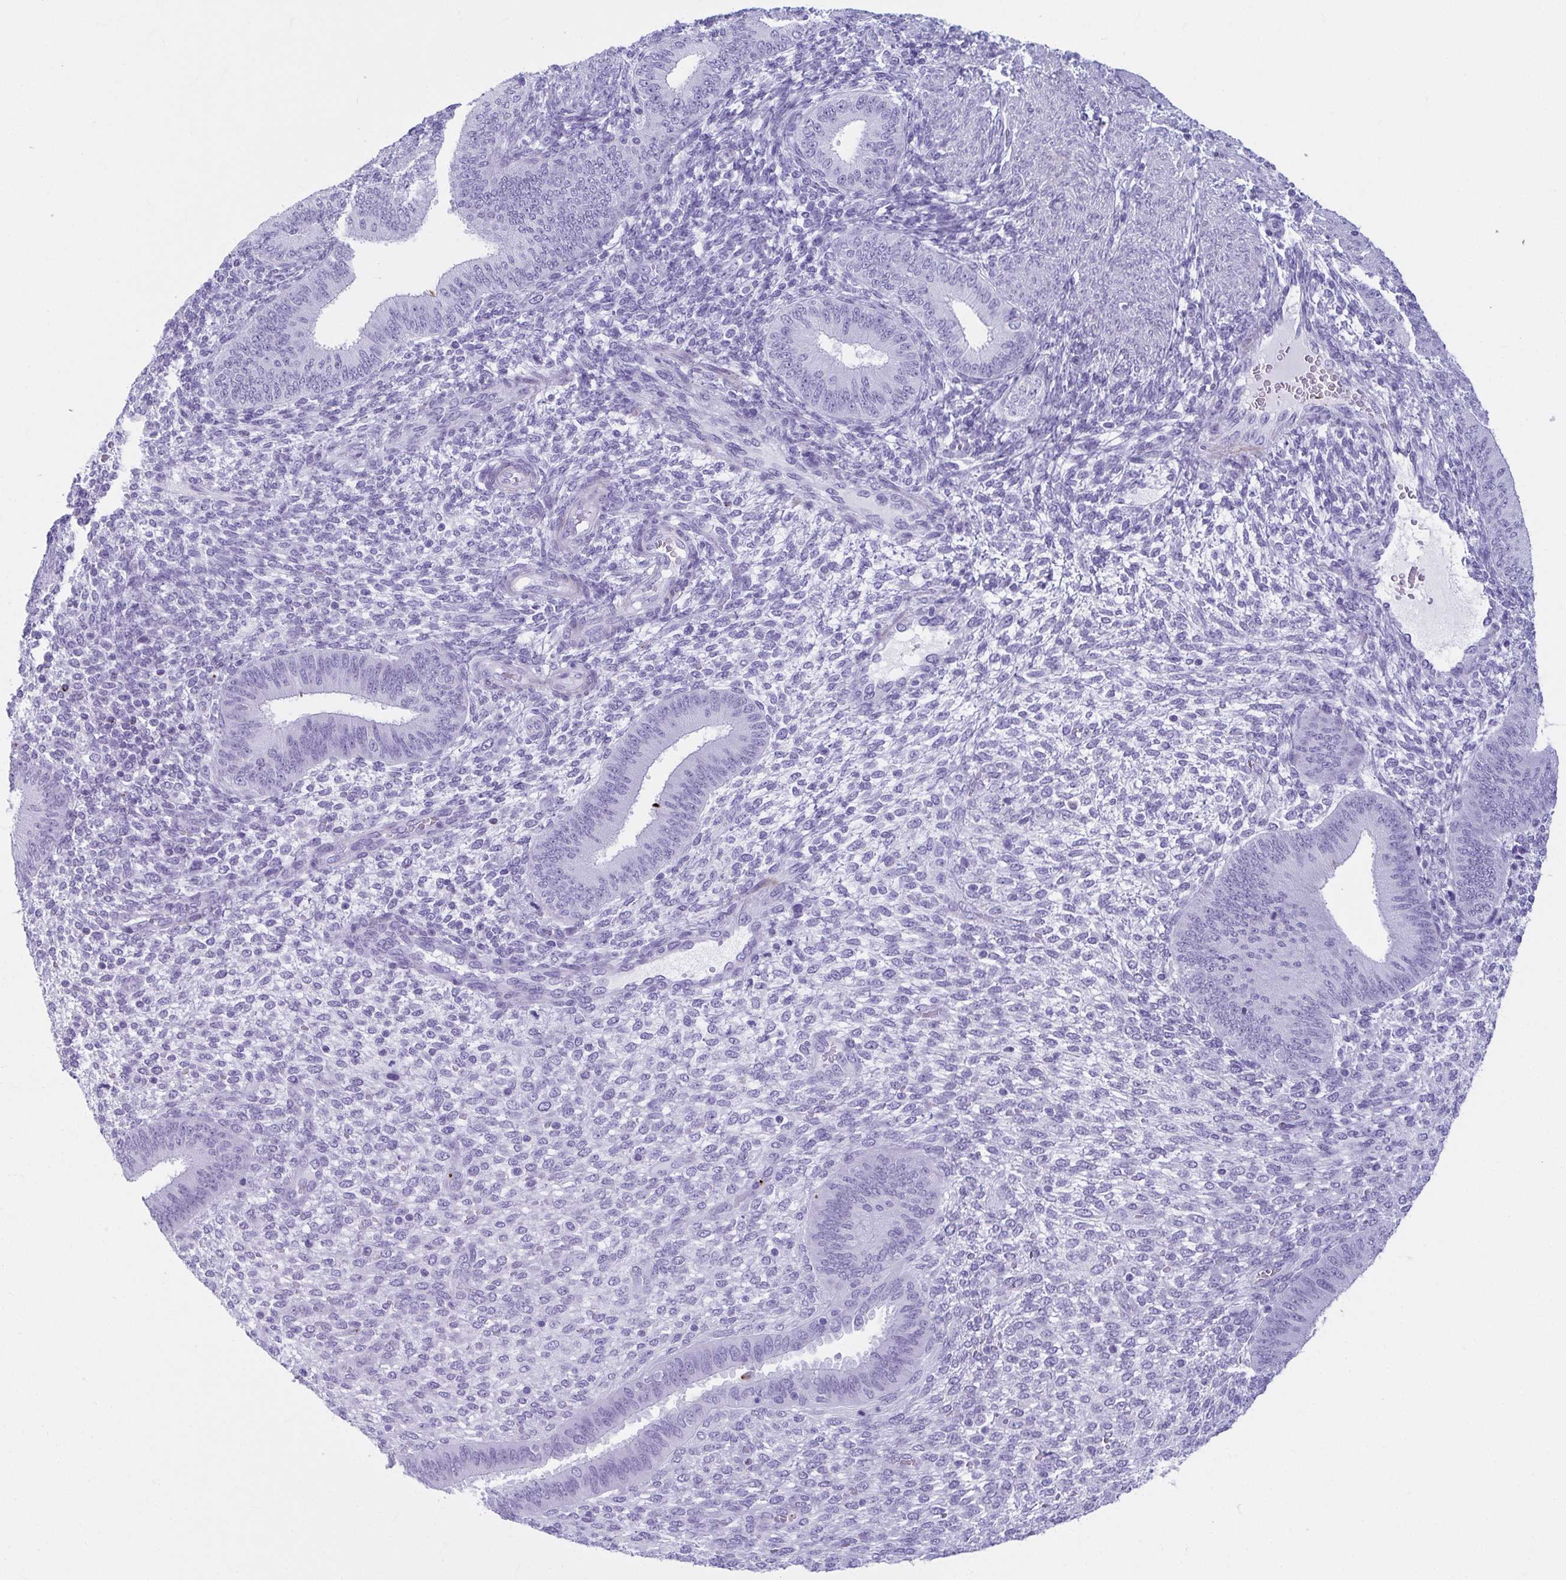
{"staining": {"intensity": "negative", "quantity": "none", "location": "none"}, "tissue": "endometrium", "cell_type": "Cells in endometrial stroma", "image_type": "normal", "snomed": [{"axis": "morphology", "description": "Normal tissue, NOS"}, {"axis": "topography", "description": "Endometrium"}], "caption": "High magnification brightfield microscopy of unremarkable endometrium stained with DAB (3,3'-diaminobenzidine) (brown) and counterstained with hematoxylin (blue): cells in endometrial stroma show no significant staining.", "gene": "TCEAL3", "patient": {"sex": "female", "age": 39}}